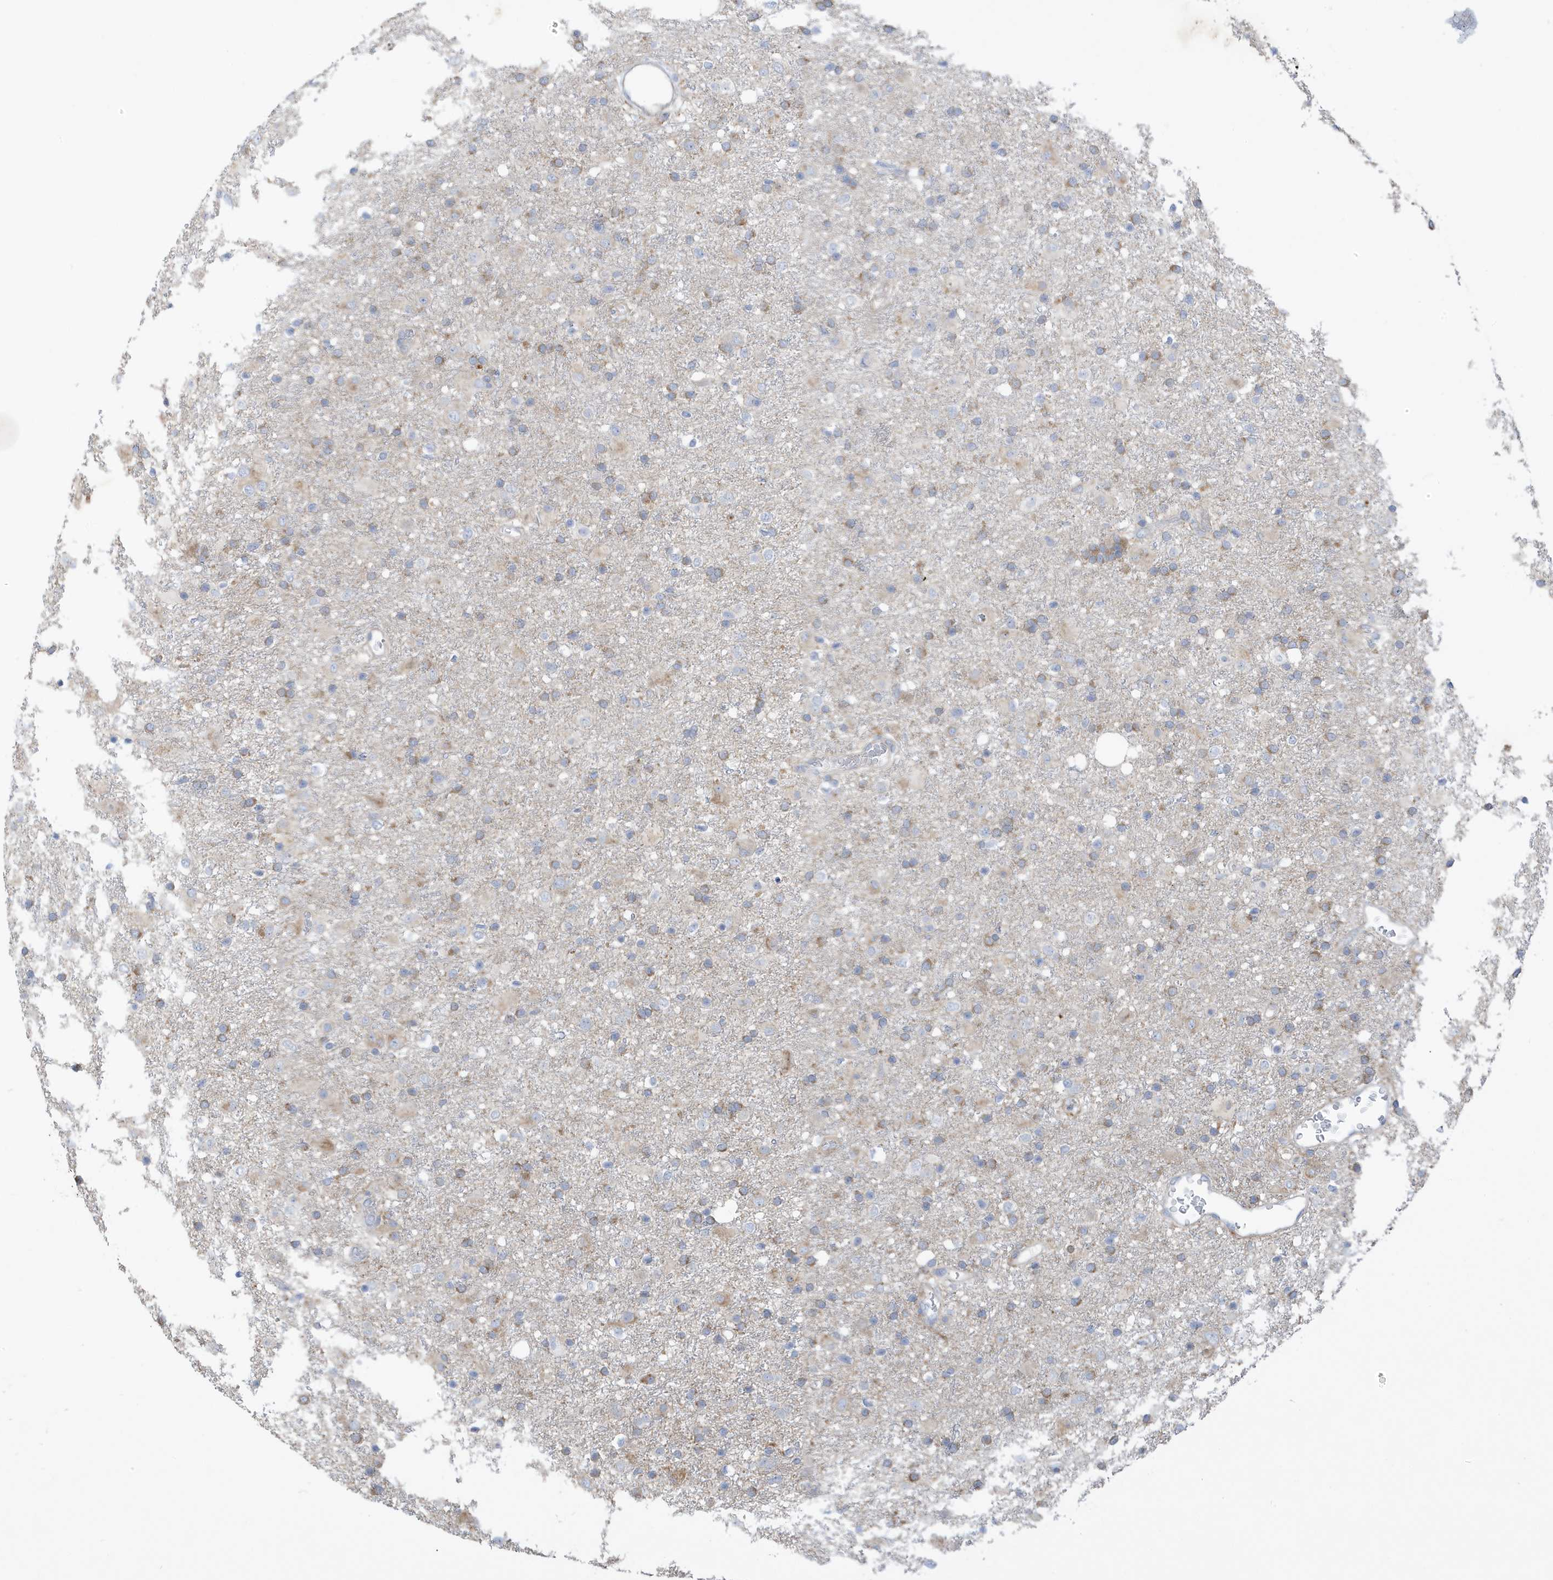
{"staining": {"intensity": "moderate", "quantity": "<25%", "location": "cytoplasmic/membranous"}, "tissue": "glioma", "cell_type": "Tumor cells", "image_type": "cancer", "snomed": [{"axis": "morphology", "description": "Glioma, malignant, Low grade"}, {"axis": "topography", "description": "Brain"}], "caption": "Glioma tissue exhibits moderate cytoplasmic/membranous expression in about <25% of tumor cells, visualized by immunohistochemistry.", "gene": "ATP13A5", "patient": {"sex": "male", "age": 65}}